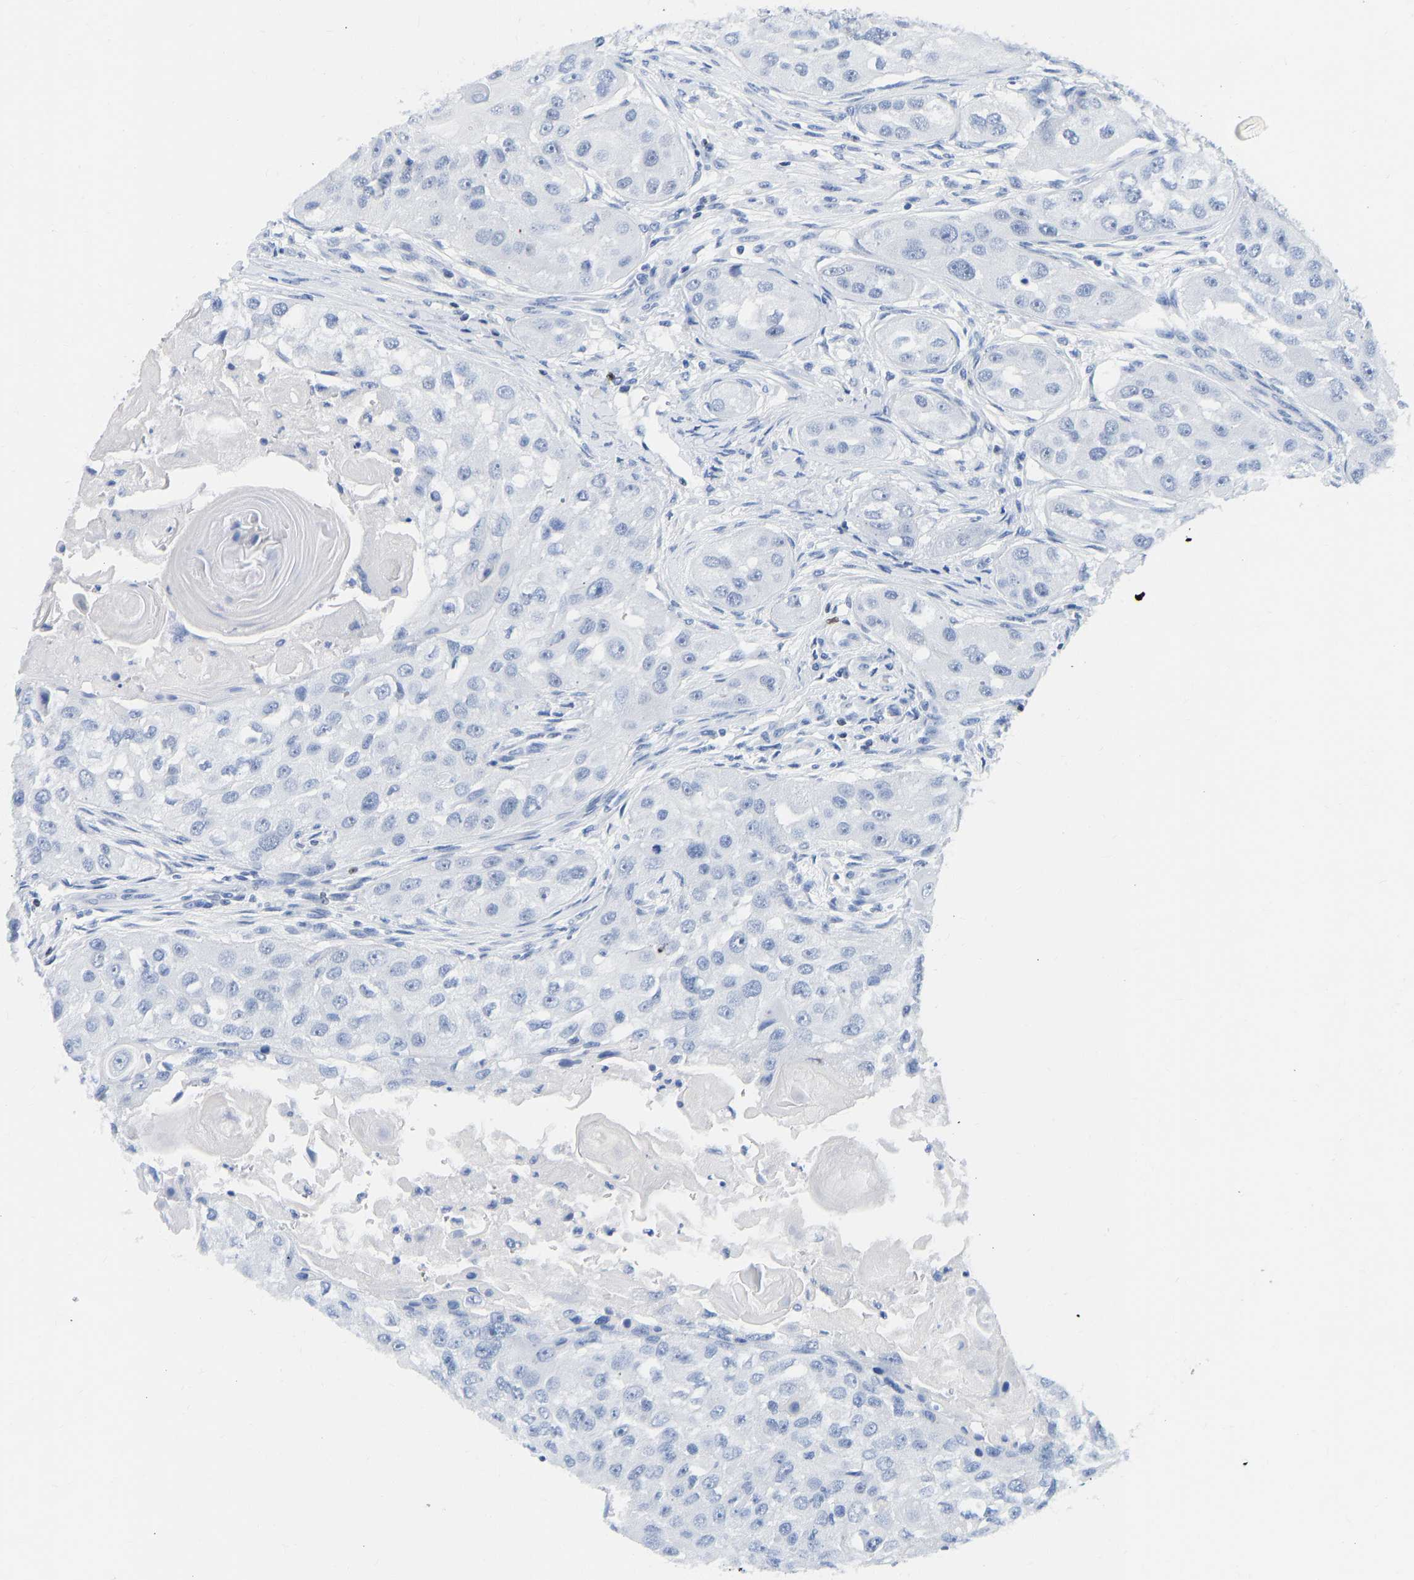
{"staining": {"intensity": "negative", "quantity": "none", "location": "none"}, "tissue": "head and neck cancer", "cell_type": "Tumor cells", "image_type": "cancer", "snomed": [{"axis": "morphology", "description": "Normal tissue, NOS"}, {"axis": "morphology", "description": "Squamous cell carcinoma, NOS"}, {"axis": "topography", "description": "Skeletal muscle"}, {"axis": "topography", "description": "Head-Neck"}], "caption": "A high-resolution histopathology image shows immunohistochemistry (IHC) staining of head and neck cancer (squamous cell carcinoma), which shows no significant expression in tumor cells. The staining is performed using DAB (3,3'-diaminobenzidine) brown chromogen with nuclei counter-stained in using hematoxylin.", "gene": "TCF7", "patient": {"sex": "male", "age": 51}}